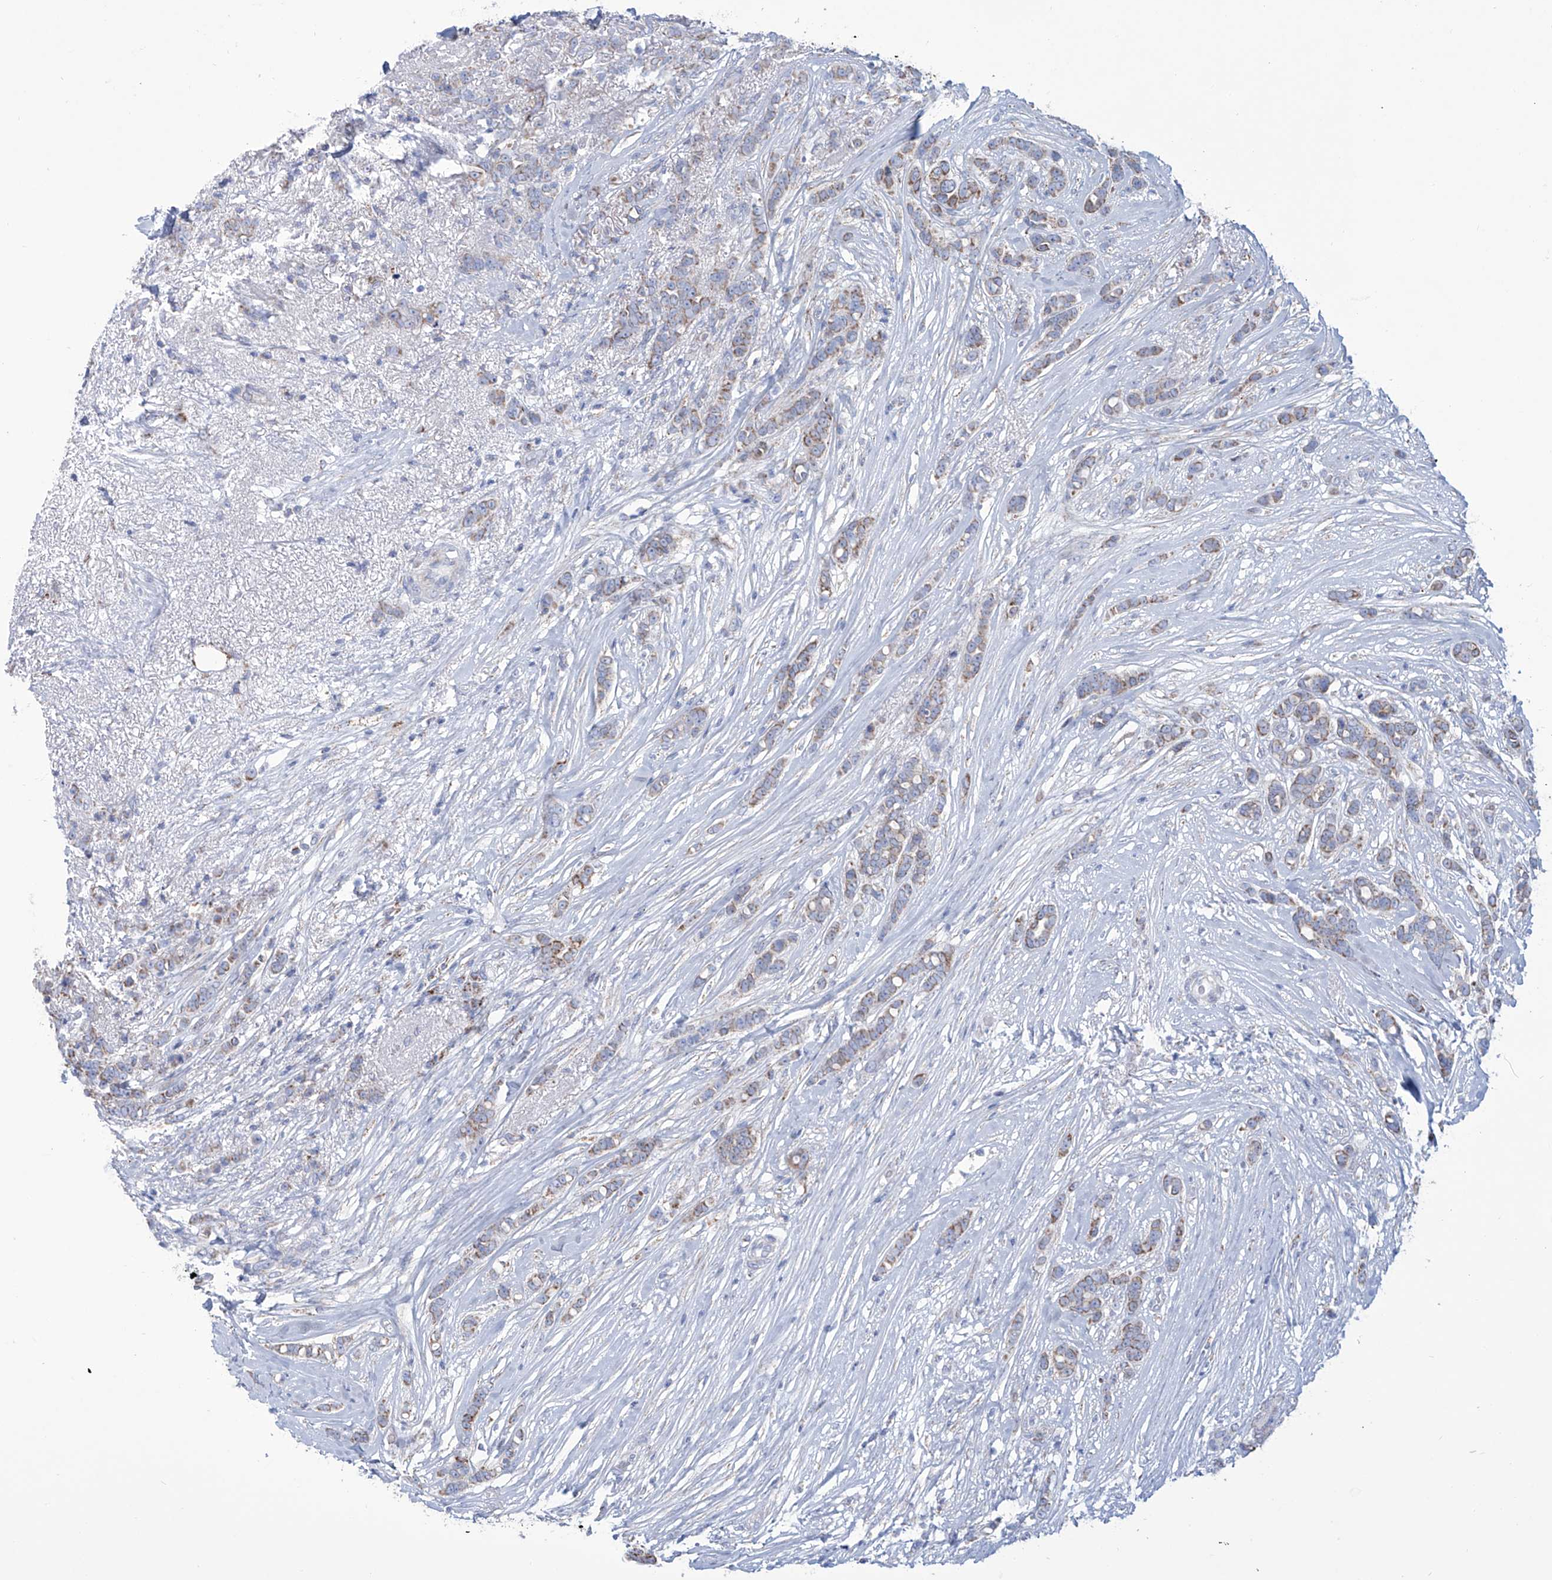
{"staining": {"intensity": "moderate", "quantity": "25%-75%", "location": "cytoplasmic/membranous"}, "tissue": "breast cancer", "cell_type": "Tumor cells", "image_type": "cancer", "snomed": [{"axis": "morphology", "description": "Lobular carcinoma"}, {"axis": "topography", "description": "Breast"}], "caption": "Brown immunohistochemical staining in human lobular carcinoma (breast) displays moderate cytoplasmic/membranous expression in approximately 25%-75% of tumor cells.", "gene": "ALDH6A1", "patient": {"sex": "female", "age": 51}}